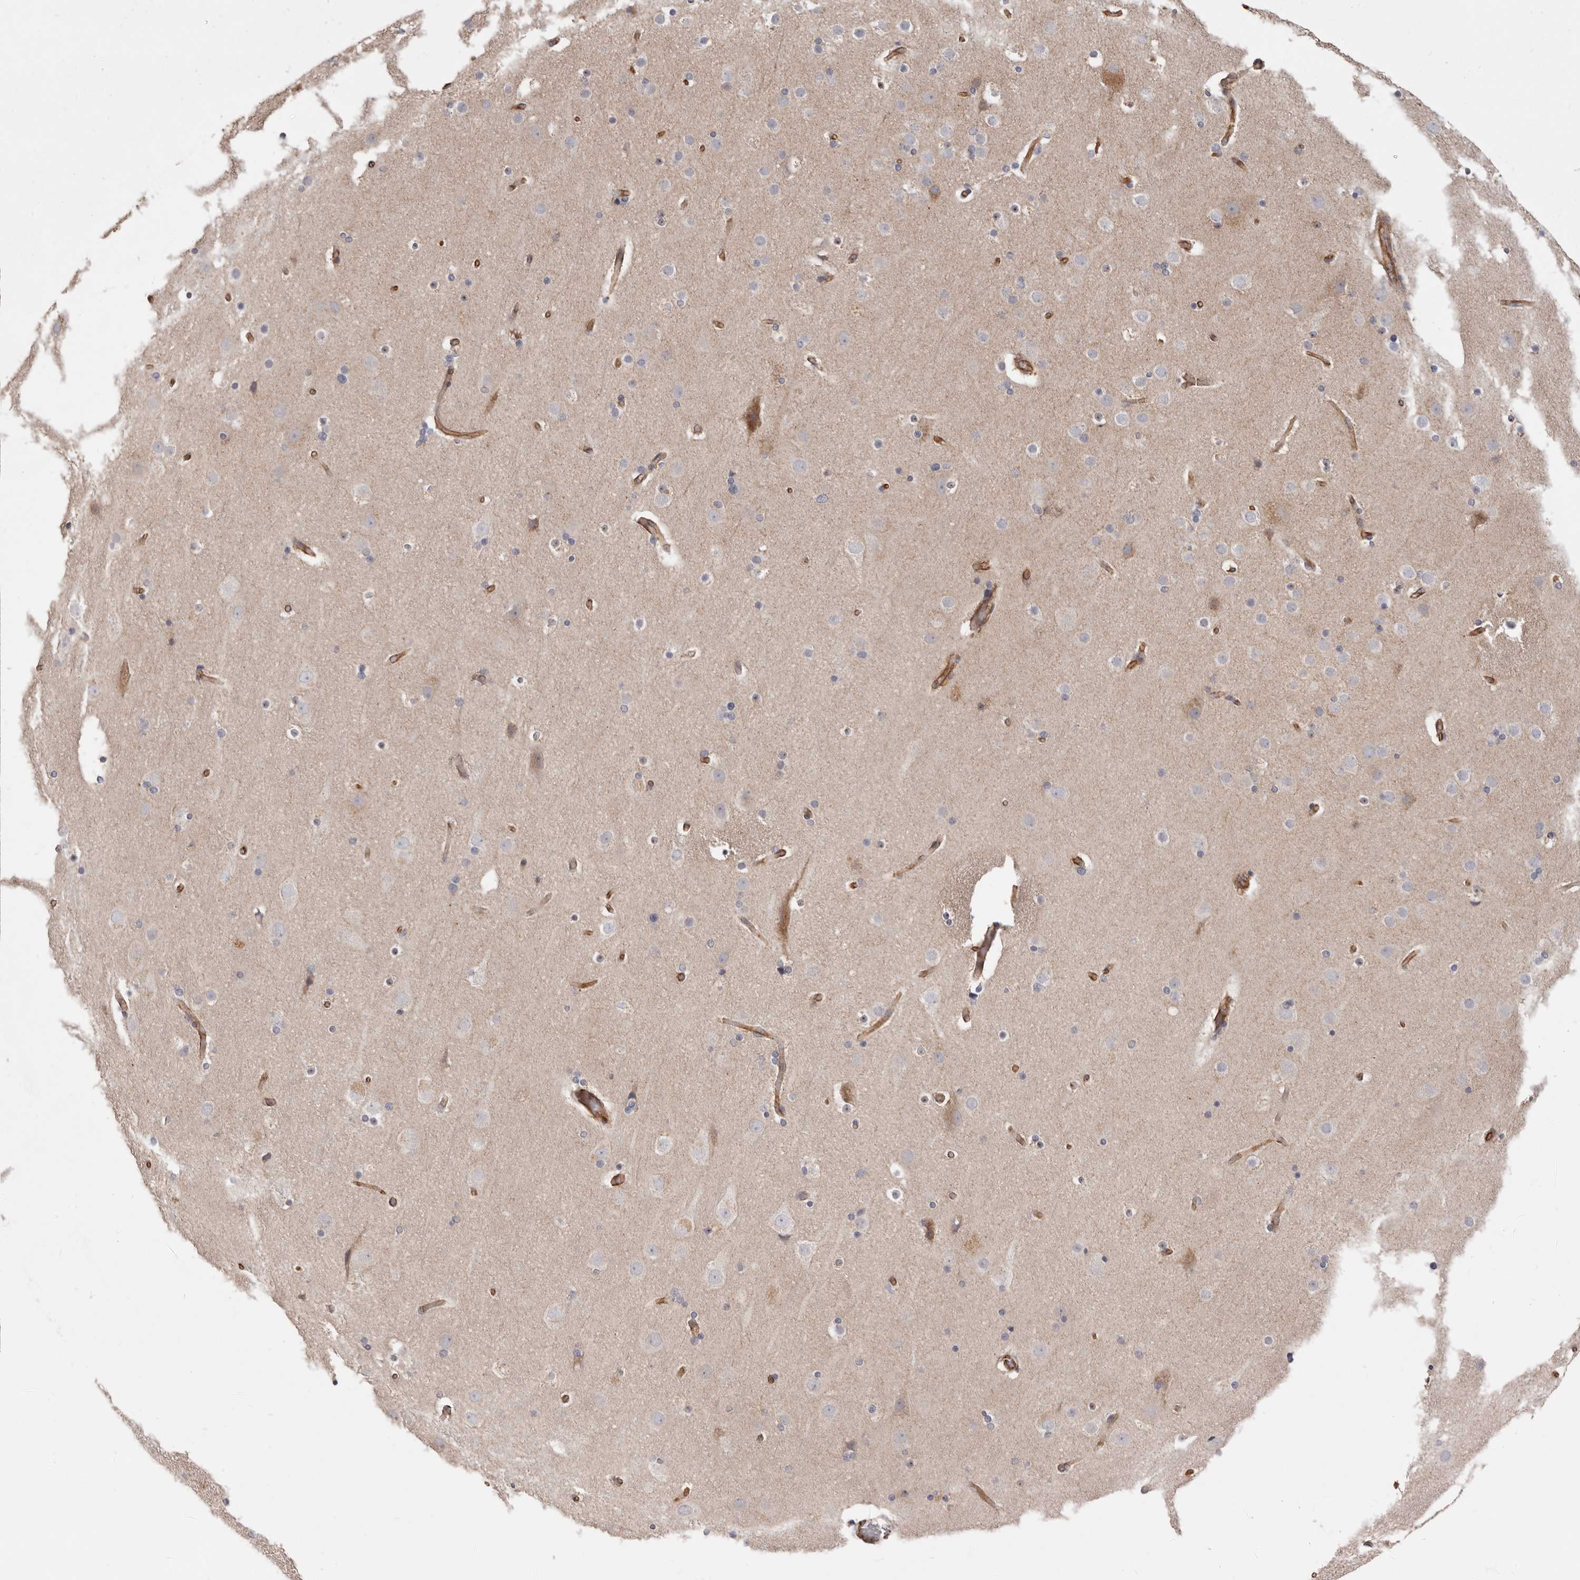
{"staining": {"intensity": "moderate", "quantity": ">75%", "location": "cytoplasmic/membranous"}, "tissue": "cerebral cortex", "cell_type": "Endothelial cells", "image_type": "normal", "snomed": [{"axis": "morphology", "description": "Normal tissue, NOS"}, {"axis": "topography", "description": "Cerebral cortex"}], "caption": "IHC image of unremarkable cerebral cortex: human cerebral cortex stained using immunohistochemistry exhibits medium levels of moderate protein expression localized specifically in the cytoplasmic/membranous of endothelial cells, appearing as a cytoplasmic/membranous brown color.", "gene": "SPRING1", "patient": {"sex": "male", "age": 57}}